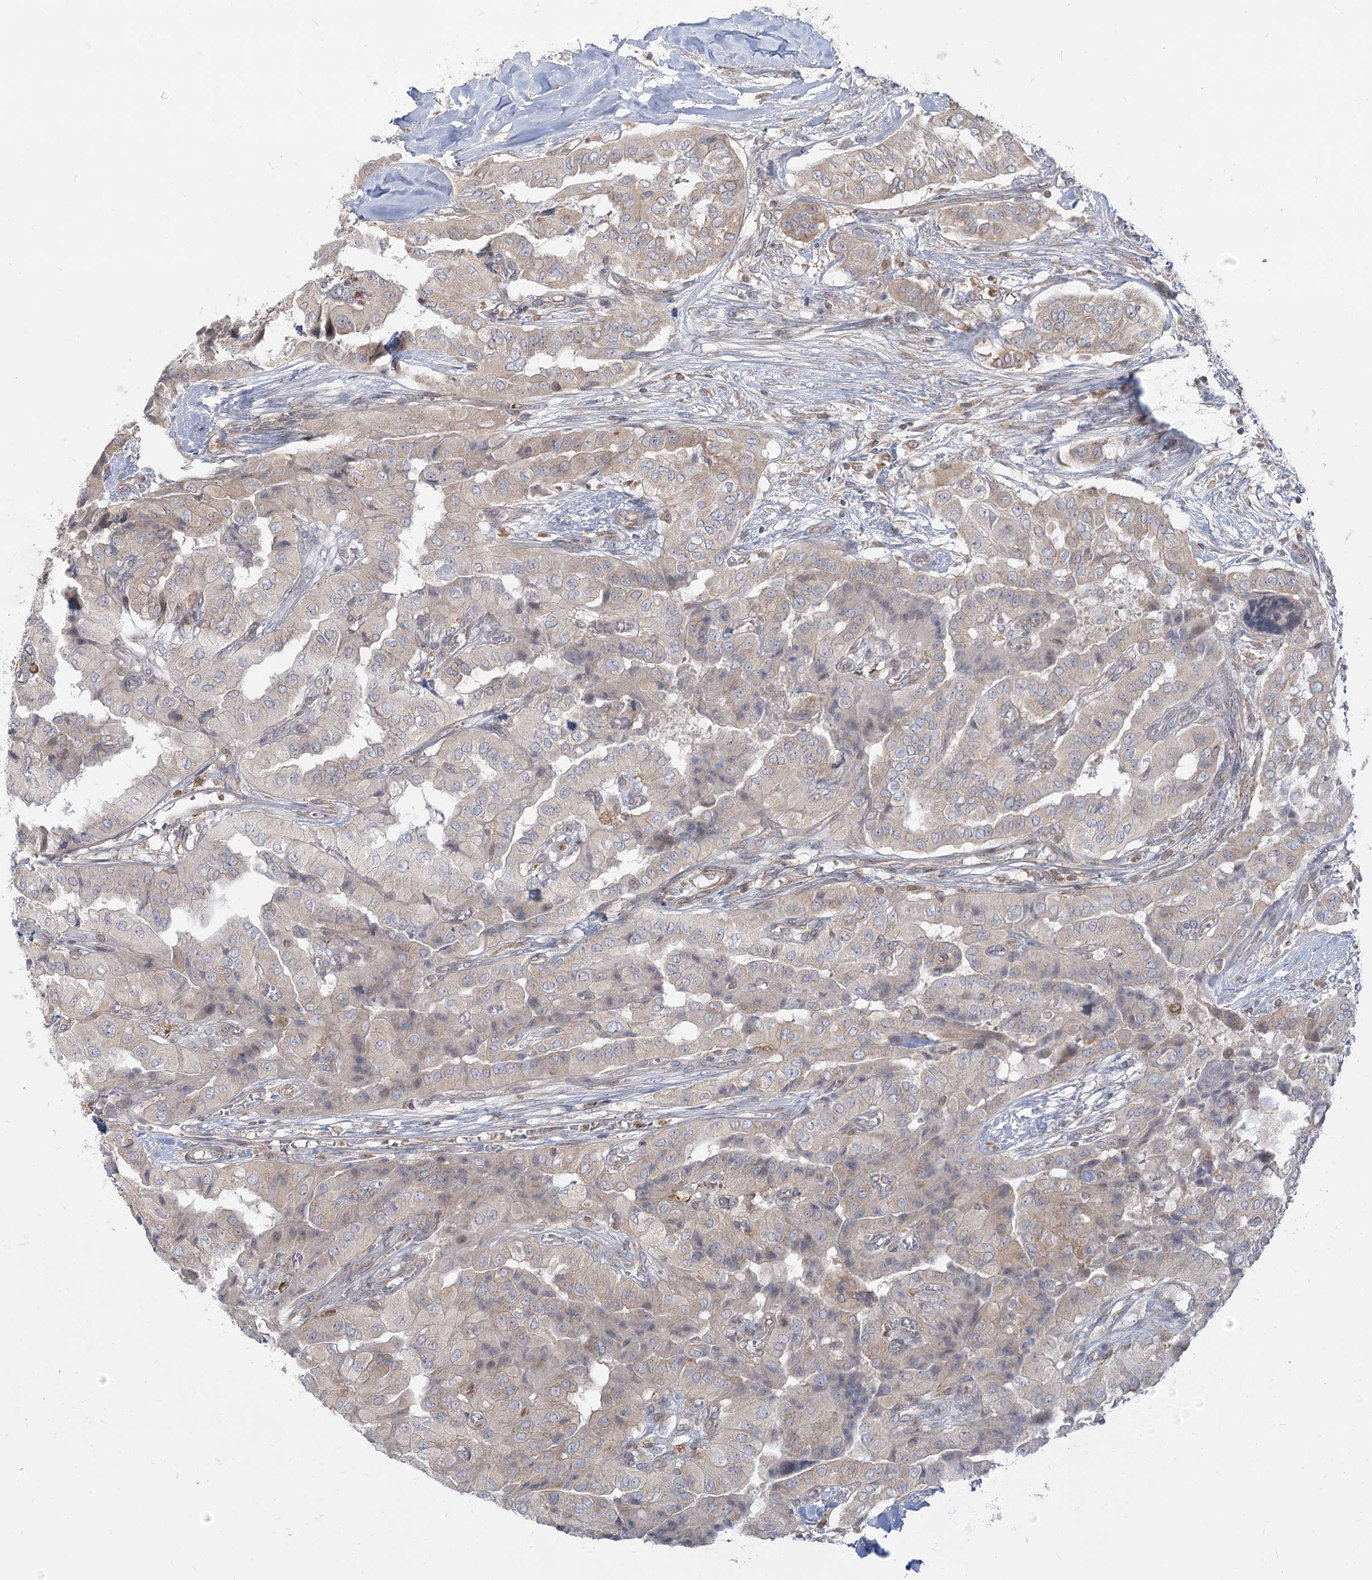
{"staining": {"intensity": "weak", "quantity": "25%-75%", "location": "cytoplasmic/membranous"}, "tissue": "thyroid cancer", "cell_type": "Tumor cells", "image_type": "cancer", "snomed": [{"axis": "morphology", "description": "Papillary adenocarcinoma, NOS"}, {"axis": "topography", "description": "Thyroid gland"}], "caption": "Brown immunohistochemical staining in human papillary adenocarcinoma (thyroid) reveals weak cytoplasmic/membranous staining in approximately 25%-75% of tumor cells.", "gene": "MTMR3", "patient": {"sex": "female", "age": 59}}